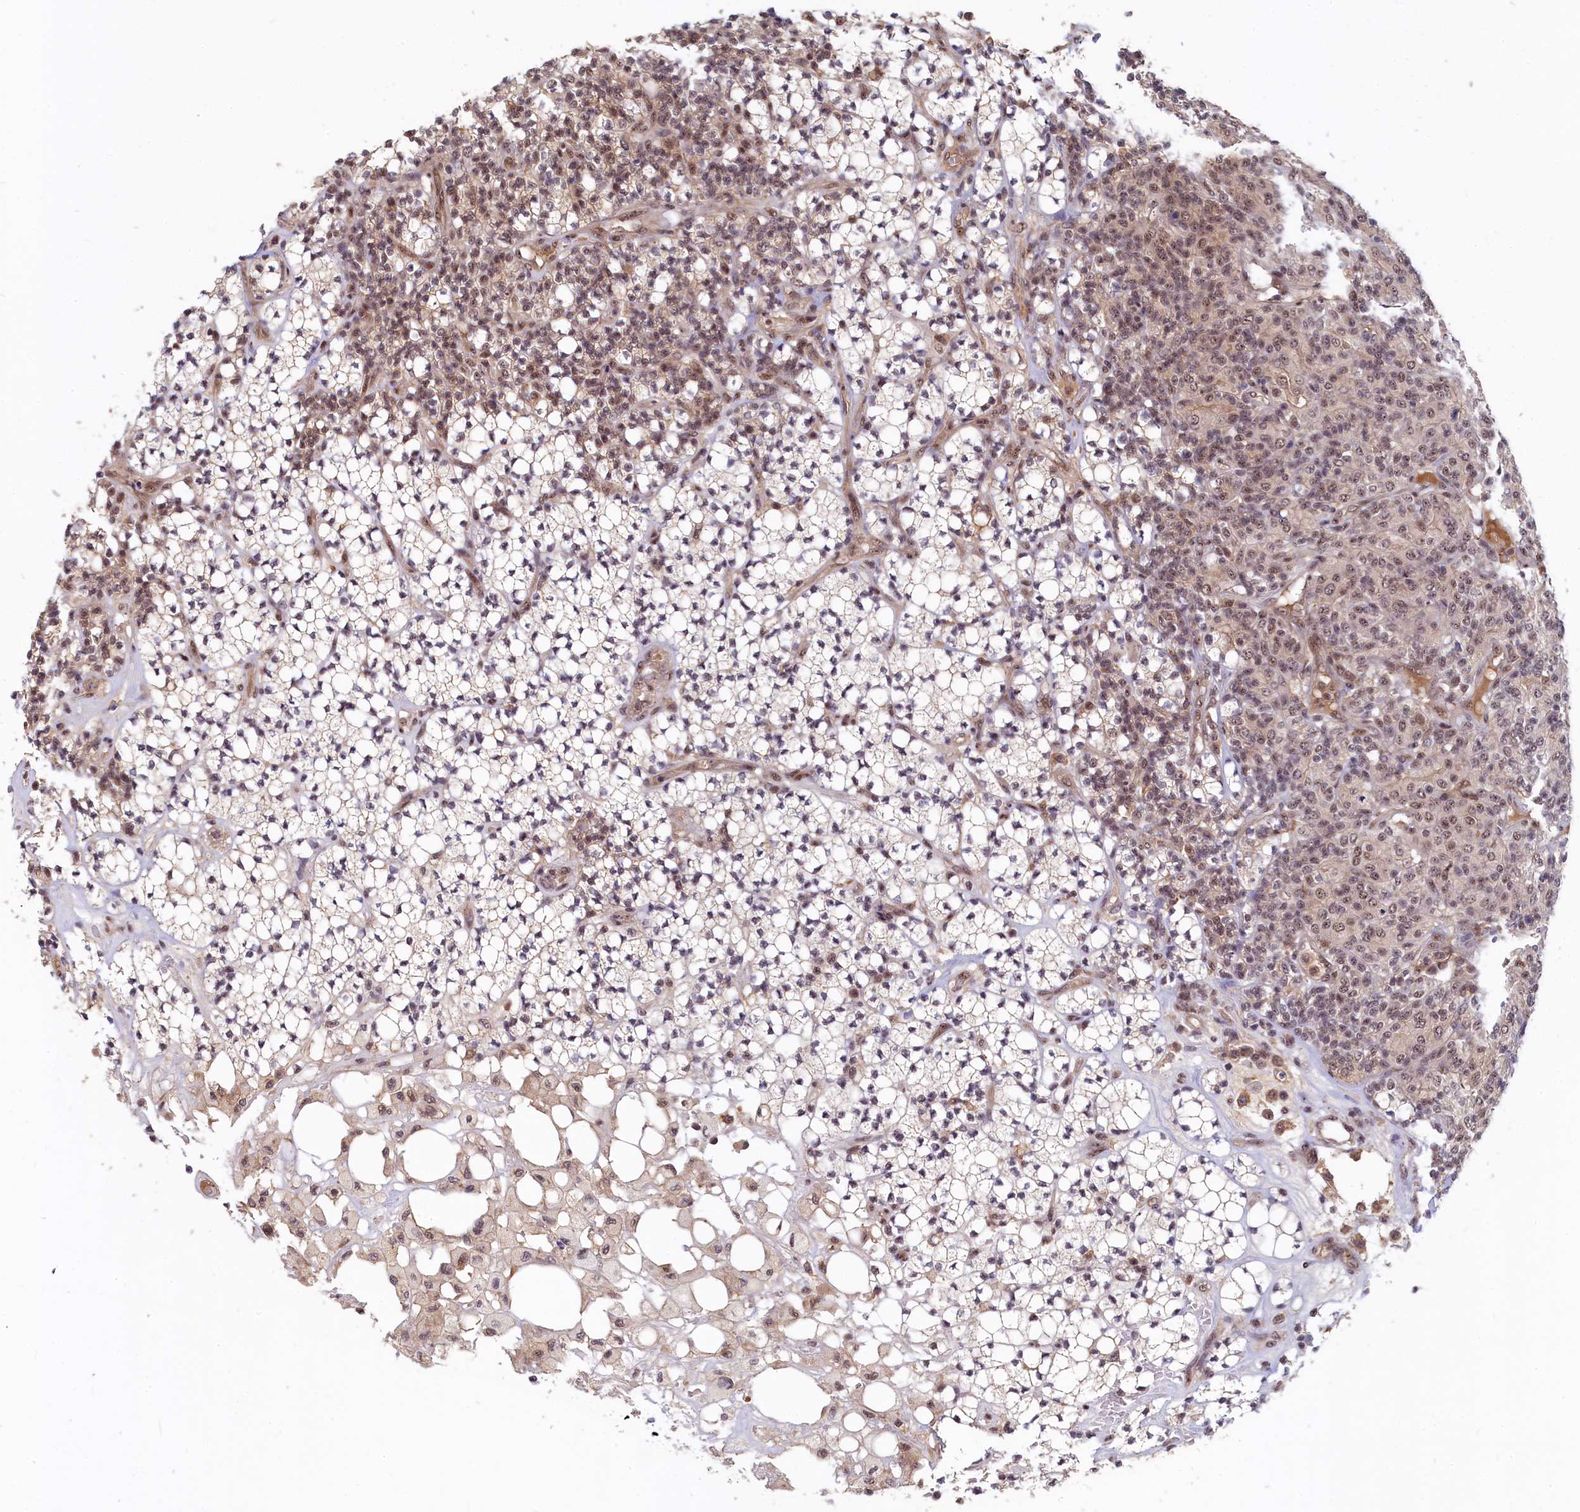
{"staining": {"intensity": "moderate", "quantity": "25%-75%", "location": "nuclear"}, "tissue": "renal cancer", "cell_type": "Tumor cells", "image_type": "cancer", "snomed": [{"axis": "morphology", "description": "Adenocarcinoma, NOS"}, {"axis": "topography", "description": "Kidney"}], "caption": "This is an image of IHC staining of renal cancer (adenocarcinoma), which shows moderate staining in the nuclear of tumor cells.", "gene": "TAB1", "patient": {"sex": "male", "age": 77}}